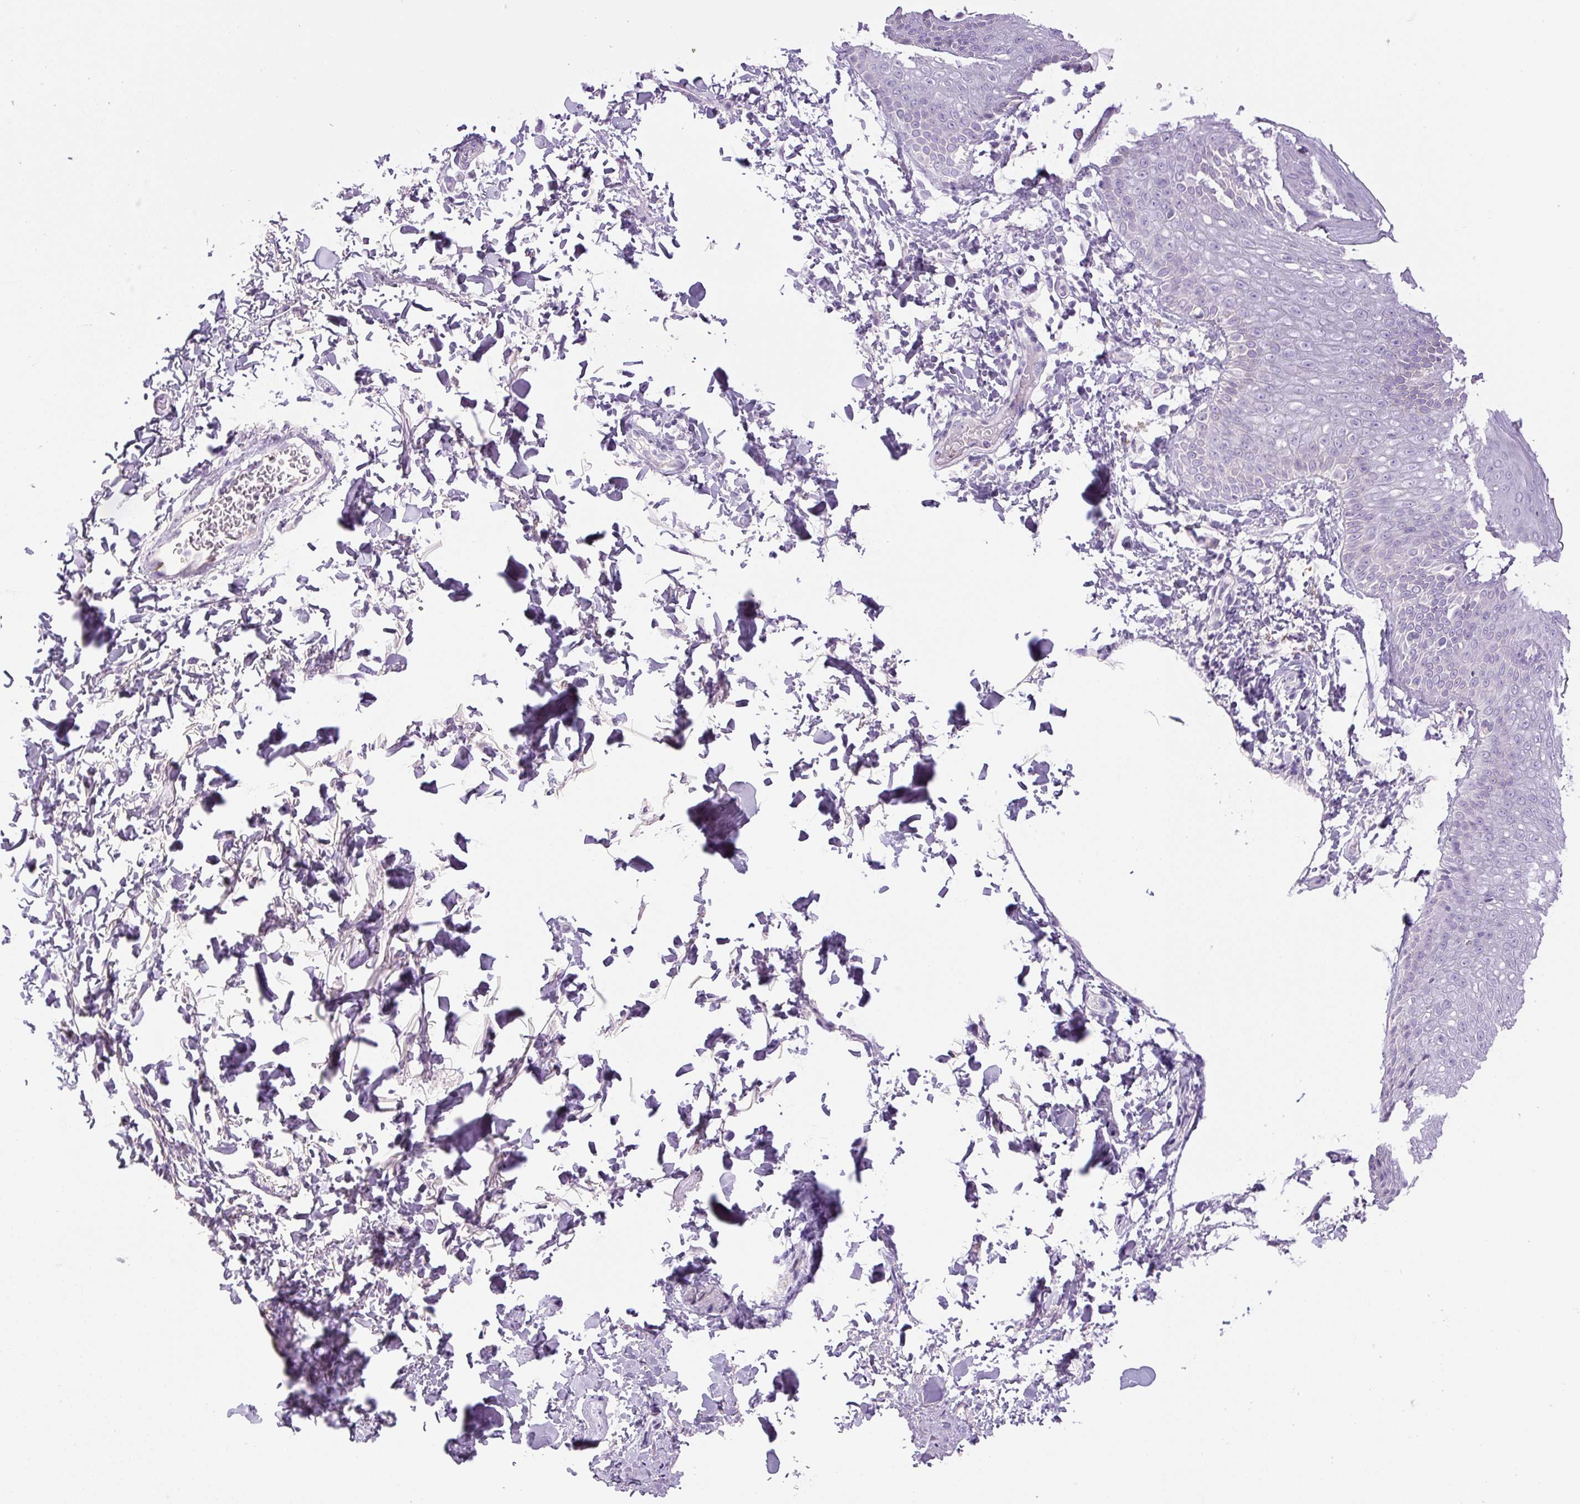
{"staining": {"intensity": "negative", "quantity": "none", "location": "none"}, "tissue": "skin", "cell_type": "Epidermal cells", "image_type": "normal", "snomed": [{"axis": "morphology", "description": "Normal tissue, NOS"}, {"axis": "topography", "description": "Peripheral nerve tissue"}], "caption": "High magnification brightfield microscopy of normal skin stained with DAB (3,3'-diaminobenzidine) (brown) and counterstained with hematoxylin (blue): epidermal cells show no significant staining. Nuclei are stained in blue.", "gene": "RSPO4", "patient": {"sex": "male", "age": 51}}